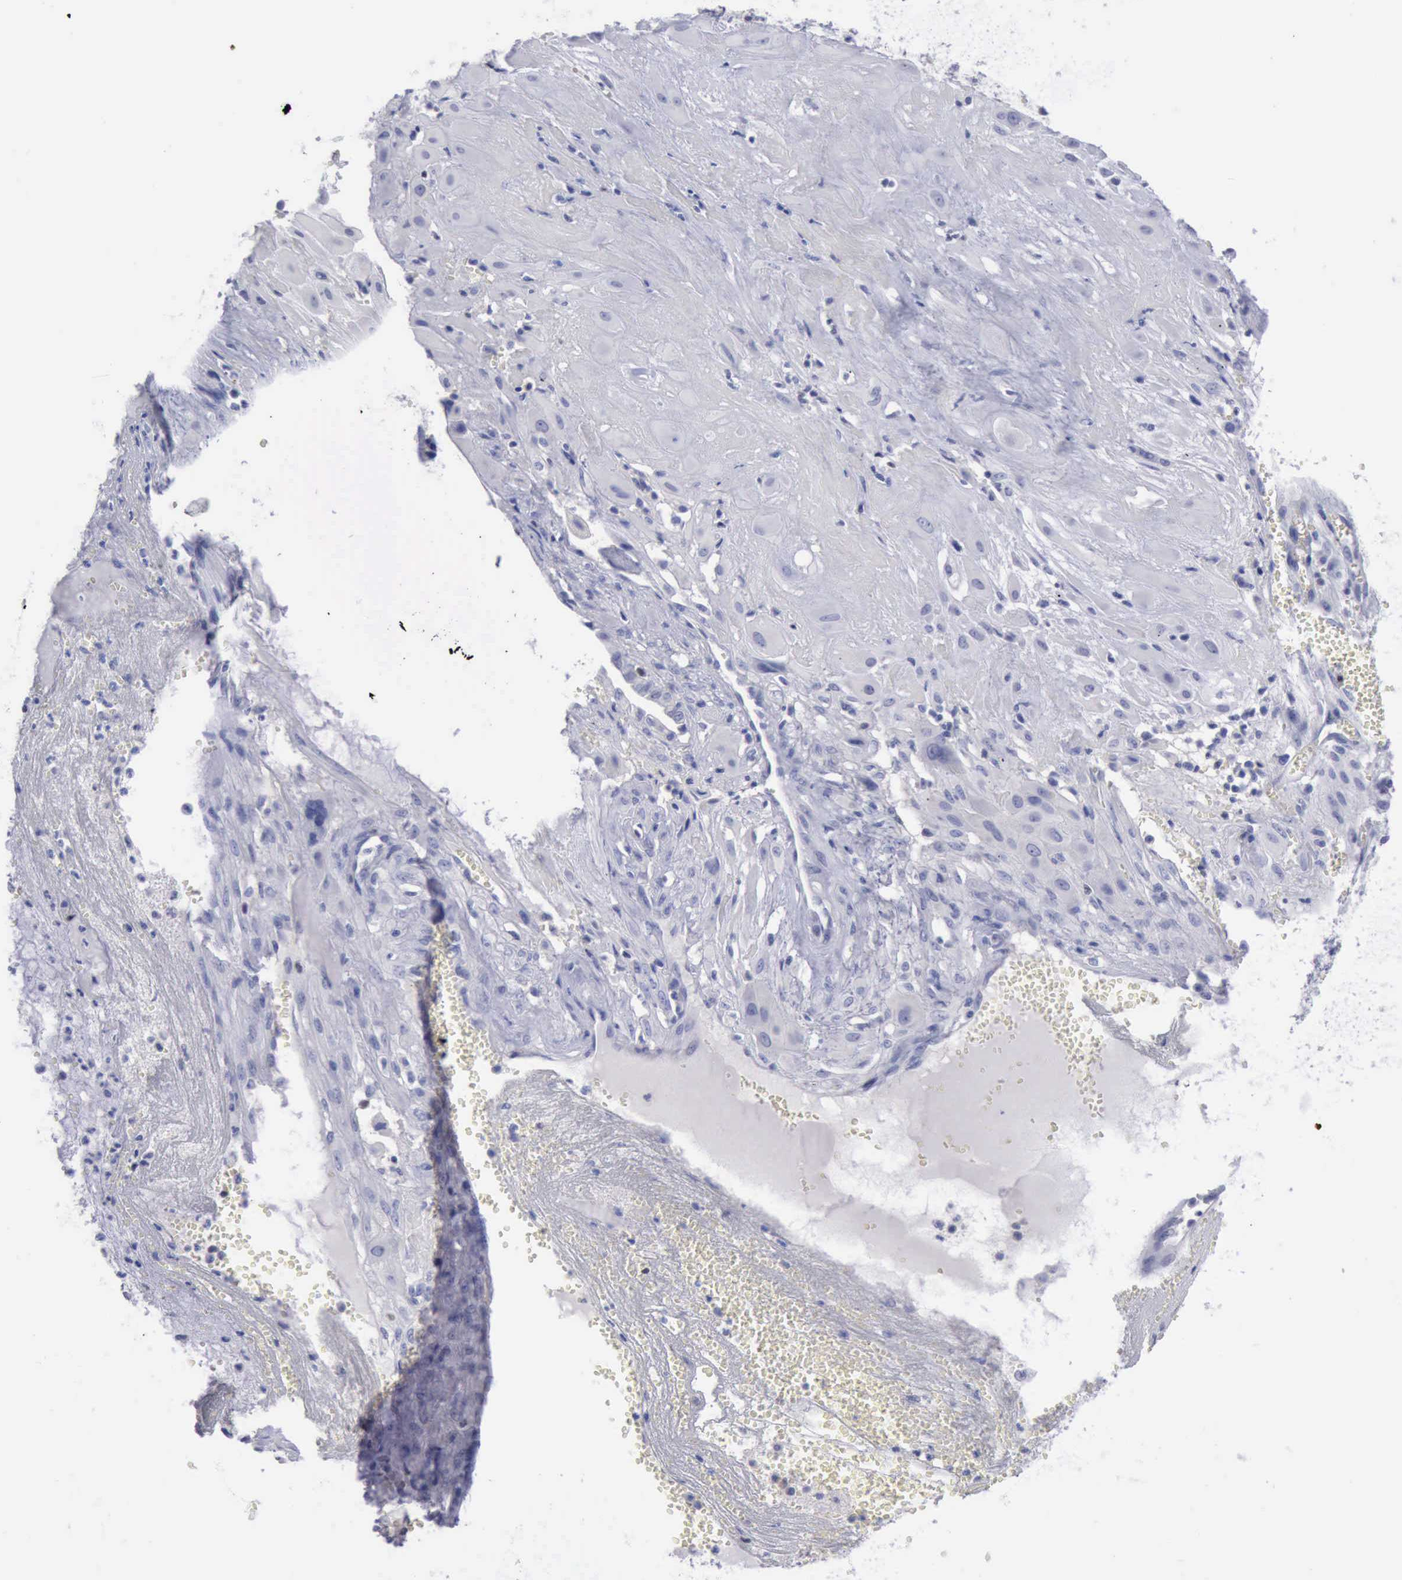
{"staining": {"intensity": "negative", "quantity": "none", "location": "none"}, "tissue": "cervical cancer", "cell_type": "Tumor cells", "image_type": "cancer", "snomed": [{"axis": "morphology", "description": "Squamous cell carcinoma, NOS"}, {"axis": "topography", "description": "Cervix"}], "caption": "Immunohistochemical staining of cervical cancer demonstrates no significant positivity in tumor cells. (Stains: DAB immunohistochemistry (IHC) with hematoxylin counter stain, Microscopy: brightfield microscopy at high magnification).", "gene": "SATB2", "patient": {"sex": "female", "age": 34}}